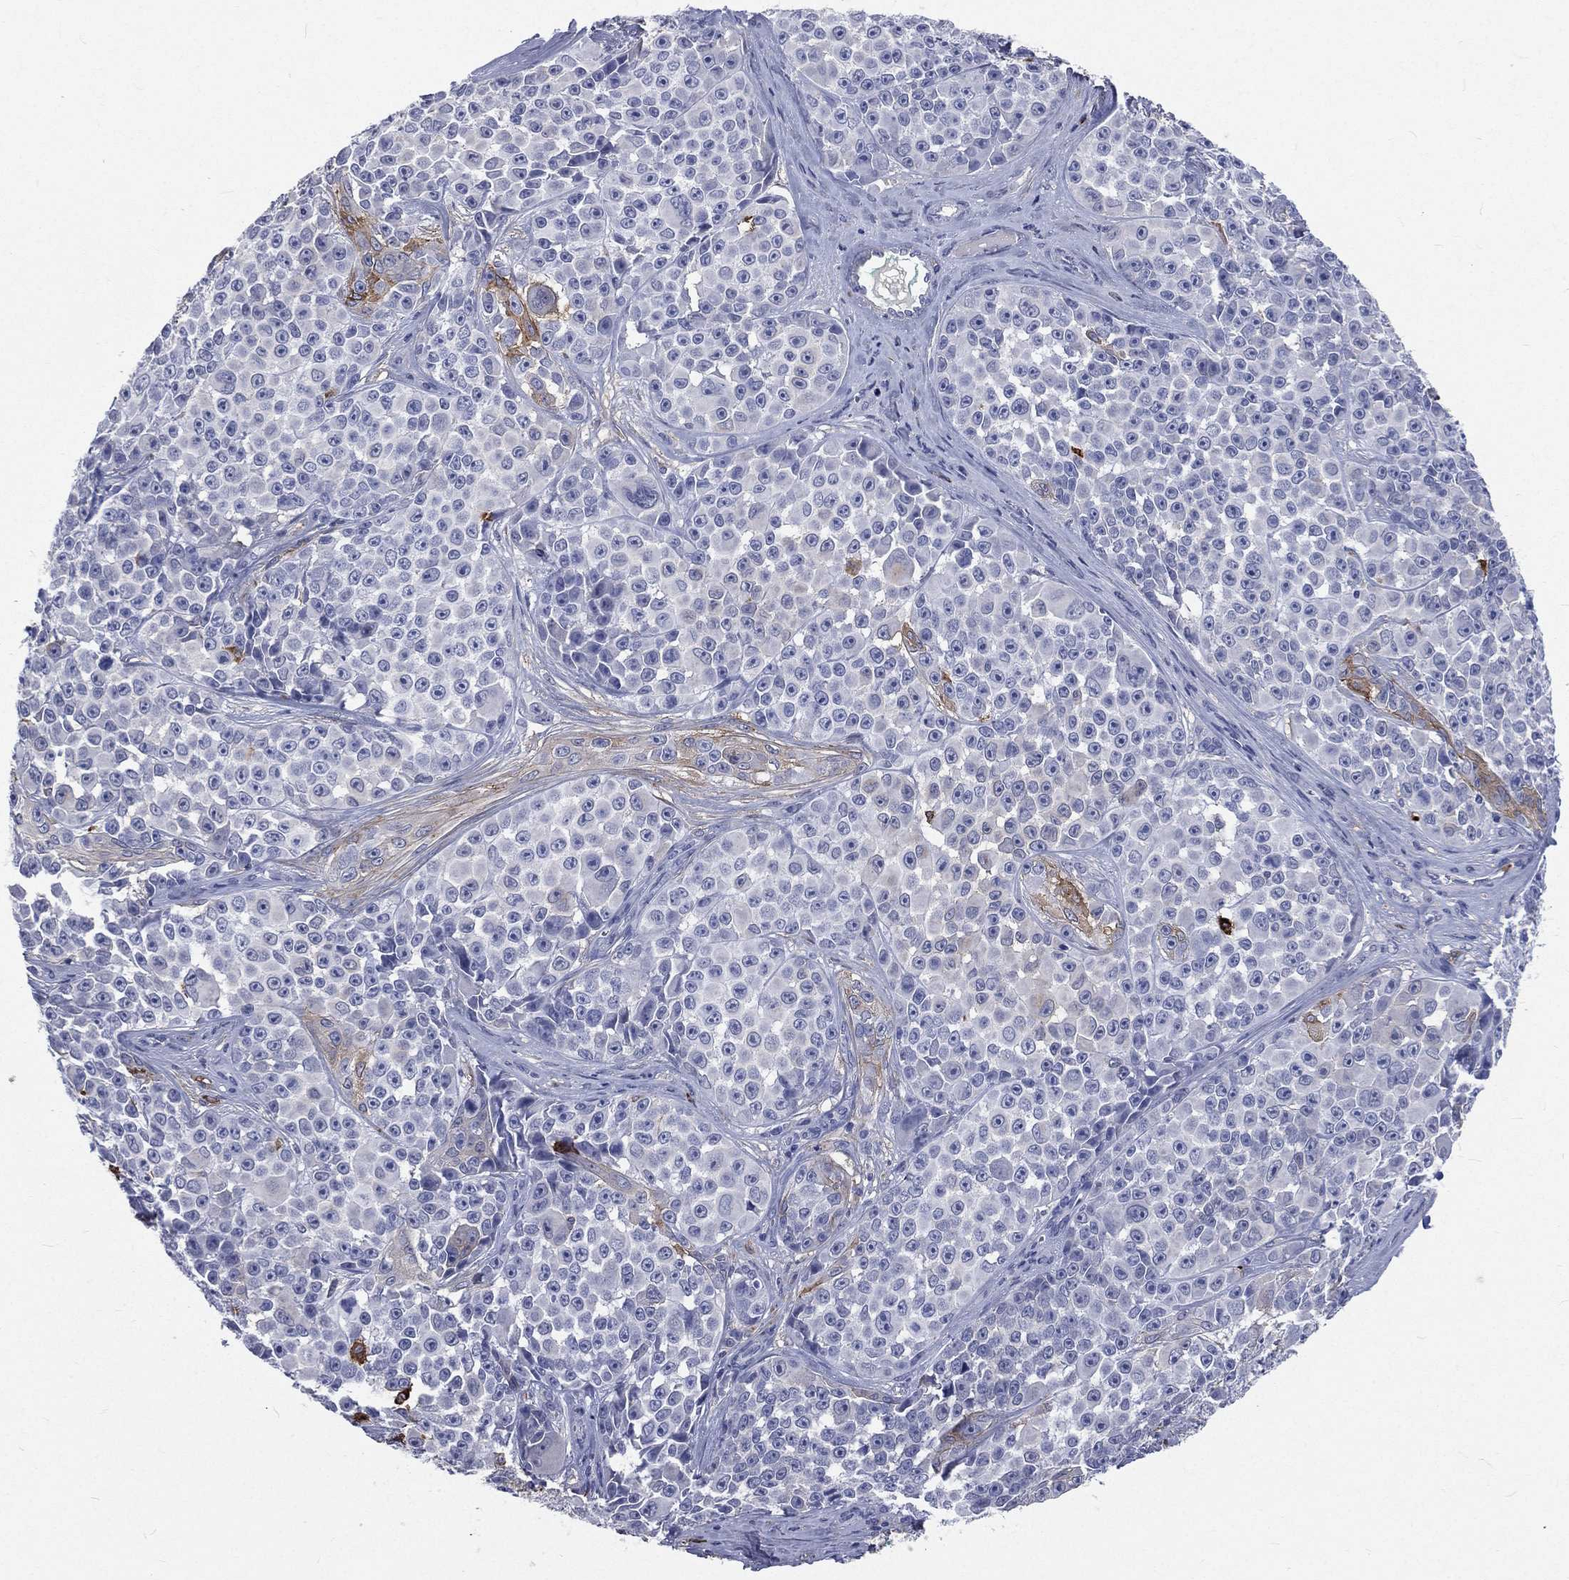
{"staining": {"intensity": "negative", "quantity": "none", "location": "none"}, "tissue": "melanoma", "cell_type": "Tumor cells", "image_type": "cancer", "snomed": [{"axis": "morphology", "description": "Malignant melanoma, NOS"}, {"axis": "topography", "description": "Skin"}], "caption": "Protein analysis of malignant melanoma displays no significant positivity in tumor cells.", "gene": "BASP1", "patient": {"sex": "female", "age": 88}}